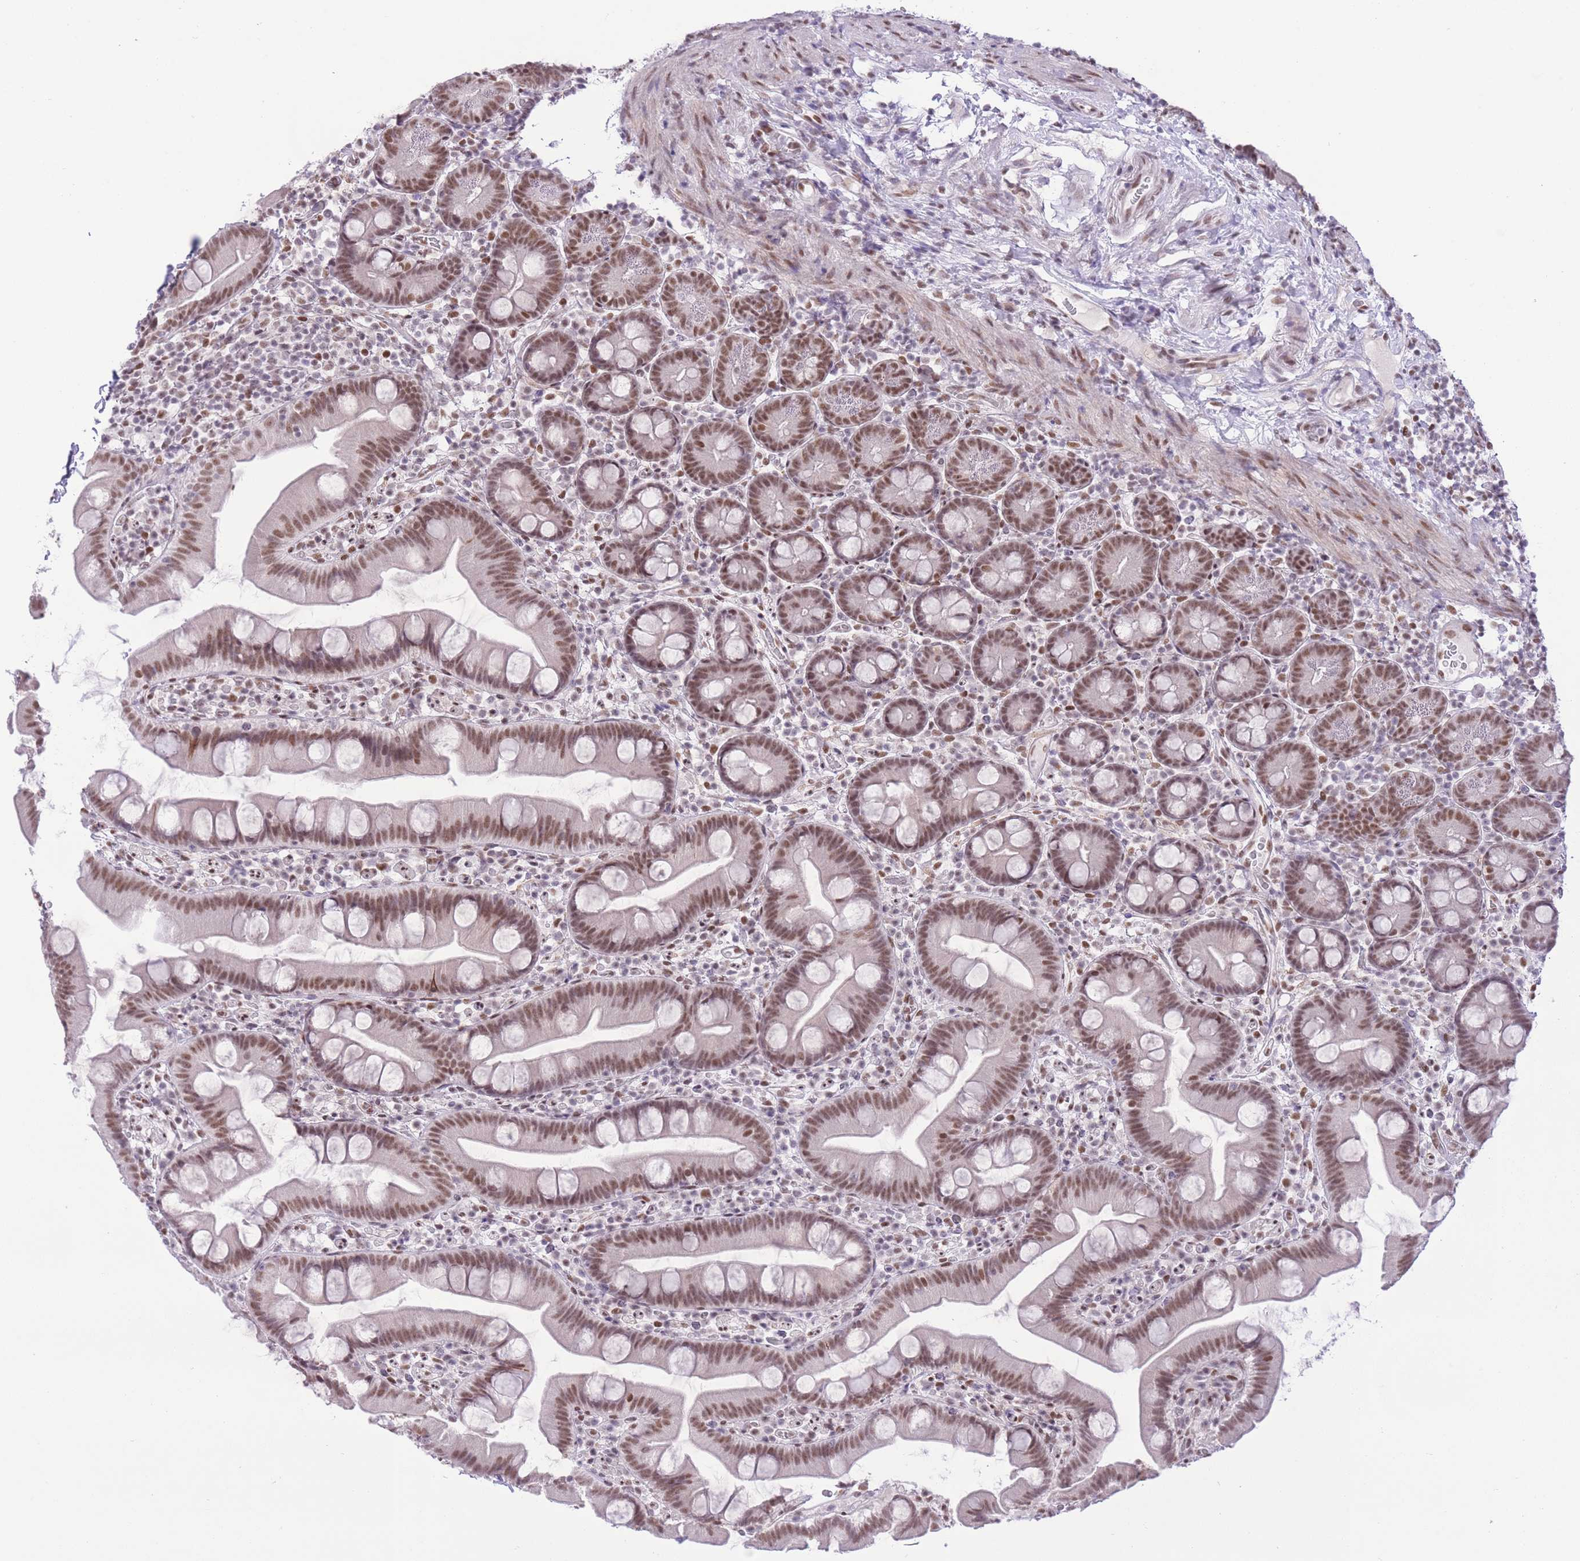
{"staining": {"intensity": "moderate", "quantity": ">75%", "location": "nuclear"}, "tissue": "small intestine", "cell_type": "Glandular cells", "image_type": "normal", "snomed": [{"axis": "morphology", "description": "Normal tissue, NOS"}, {"axis": "topography", "description": "Small intestine"}], "caption": "This image demonstrates IHC staining of normal small intestine, with medium moderate nuclear expression in about >75% of glandular cells.", "gene": "ZBED5", "patient": {"sex": "female", "age": 68}}